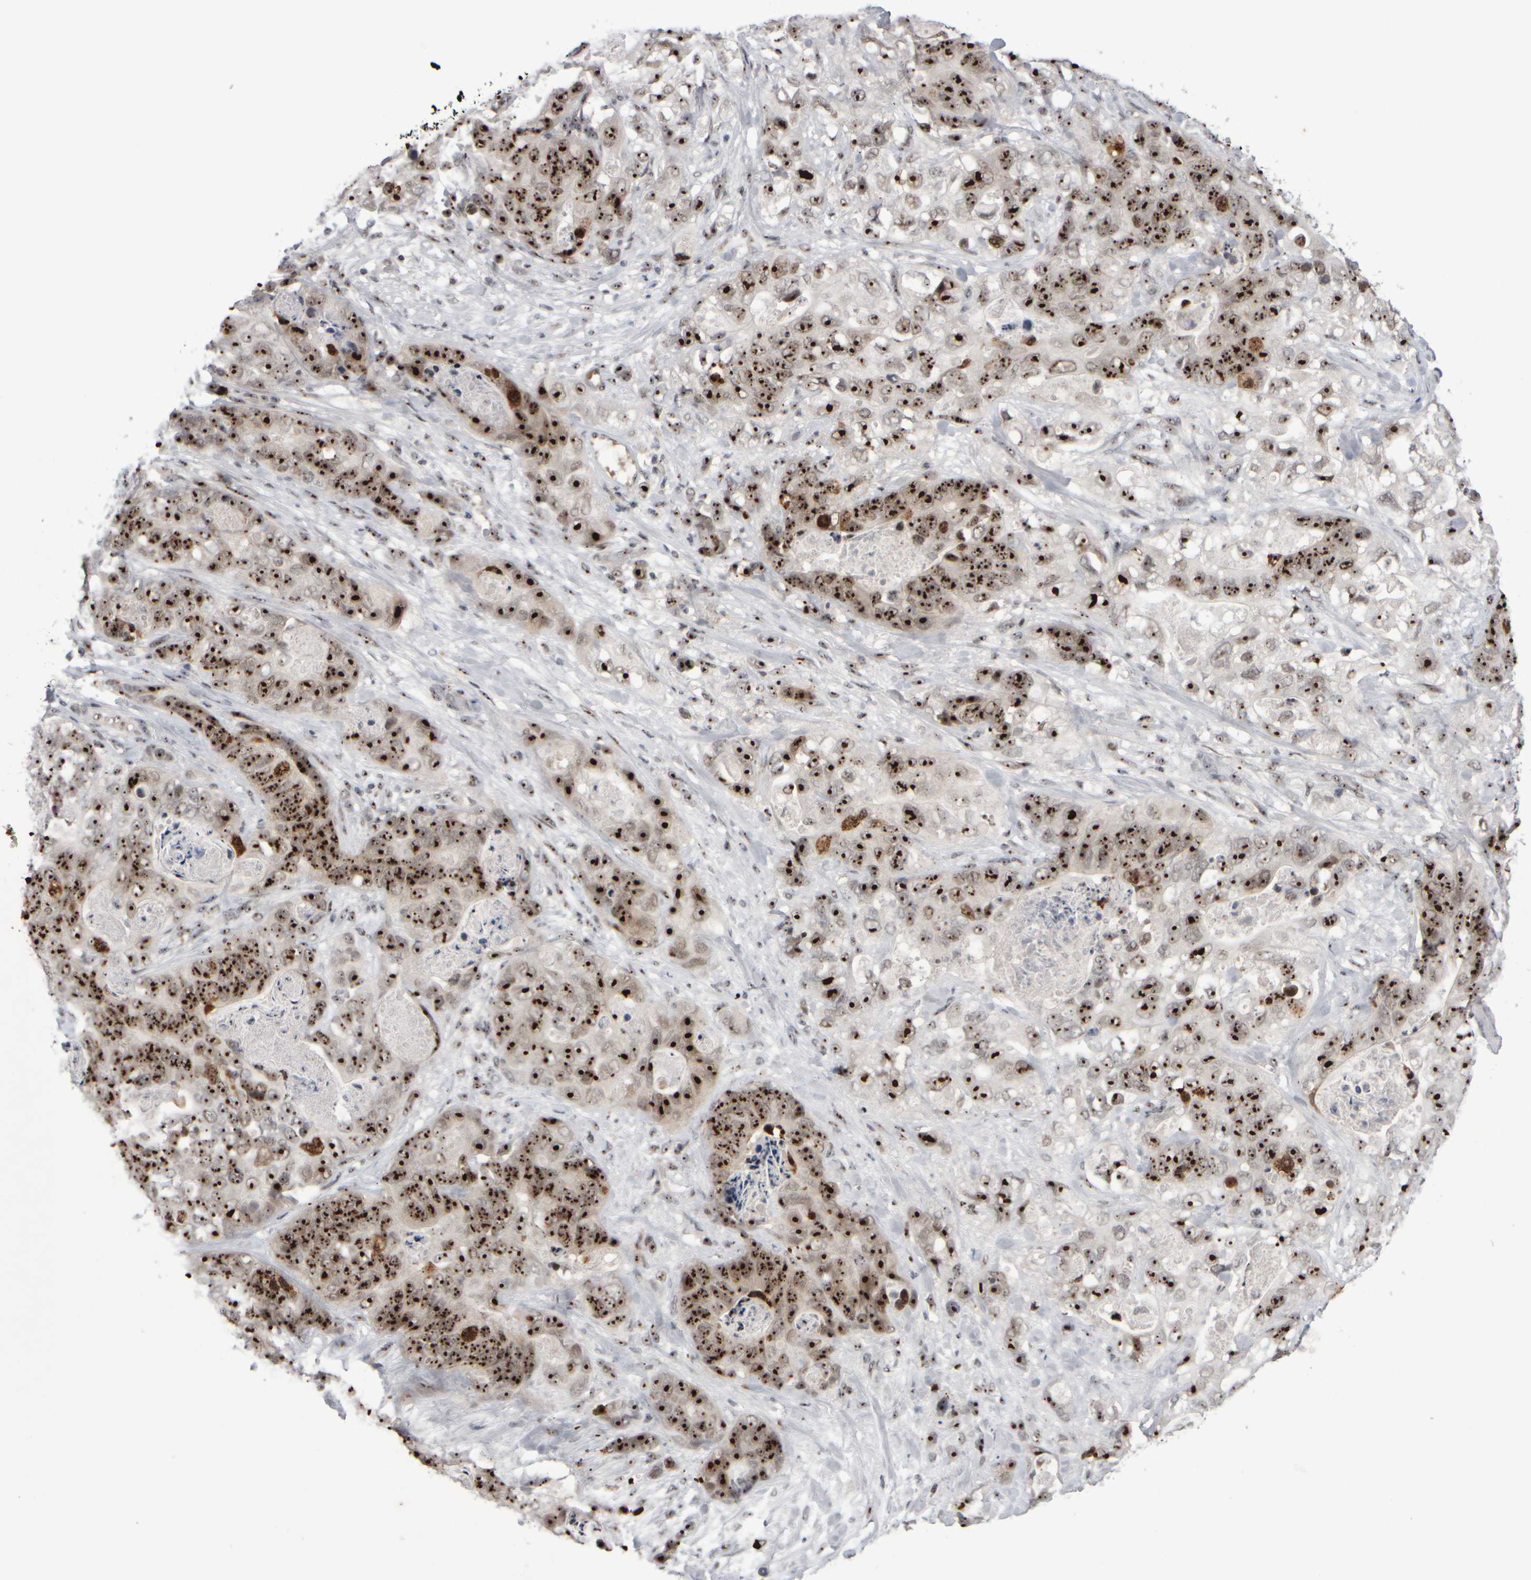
{"staining": {"intensity": "strong", "quantity": ">75%", "location": "nuclear"}, "tissue": "stomach cancer", "cell_type": "Tumor cells", "image_type": "cancer", "snomed": [{"axis": "morphology", "description": "Normal tissue, NOS"}, {"axis": "morphology", "description": "Adenocarcinoma, NOS"}, {"axis": "topography", "description": "Stomach"}], "caption": "Immunohistochemical staining of stomach cancer (adenocarcinoma) shows high levels of strong nuclear staining in approximately >75% of tumor cells.", "gene": "SURF6", "patient": {"sex": "female", "age": 89}}